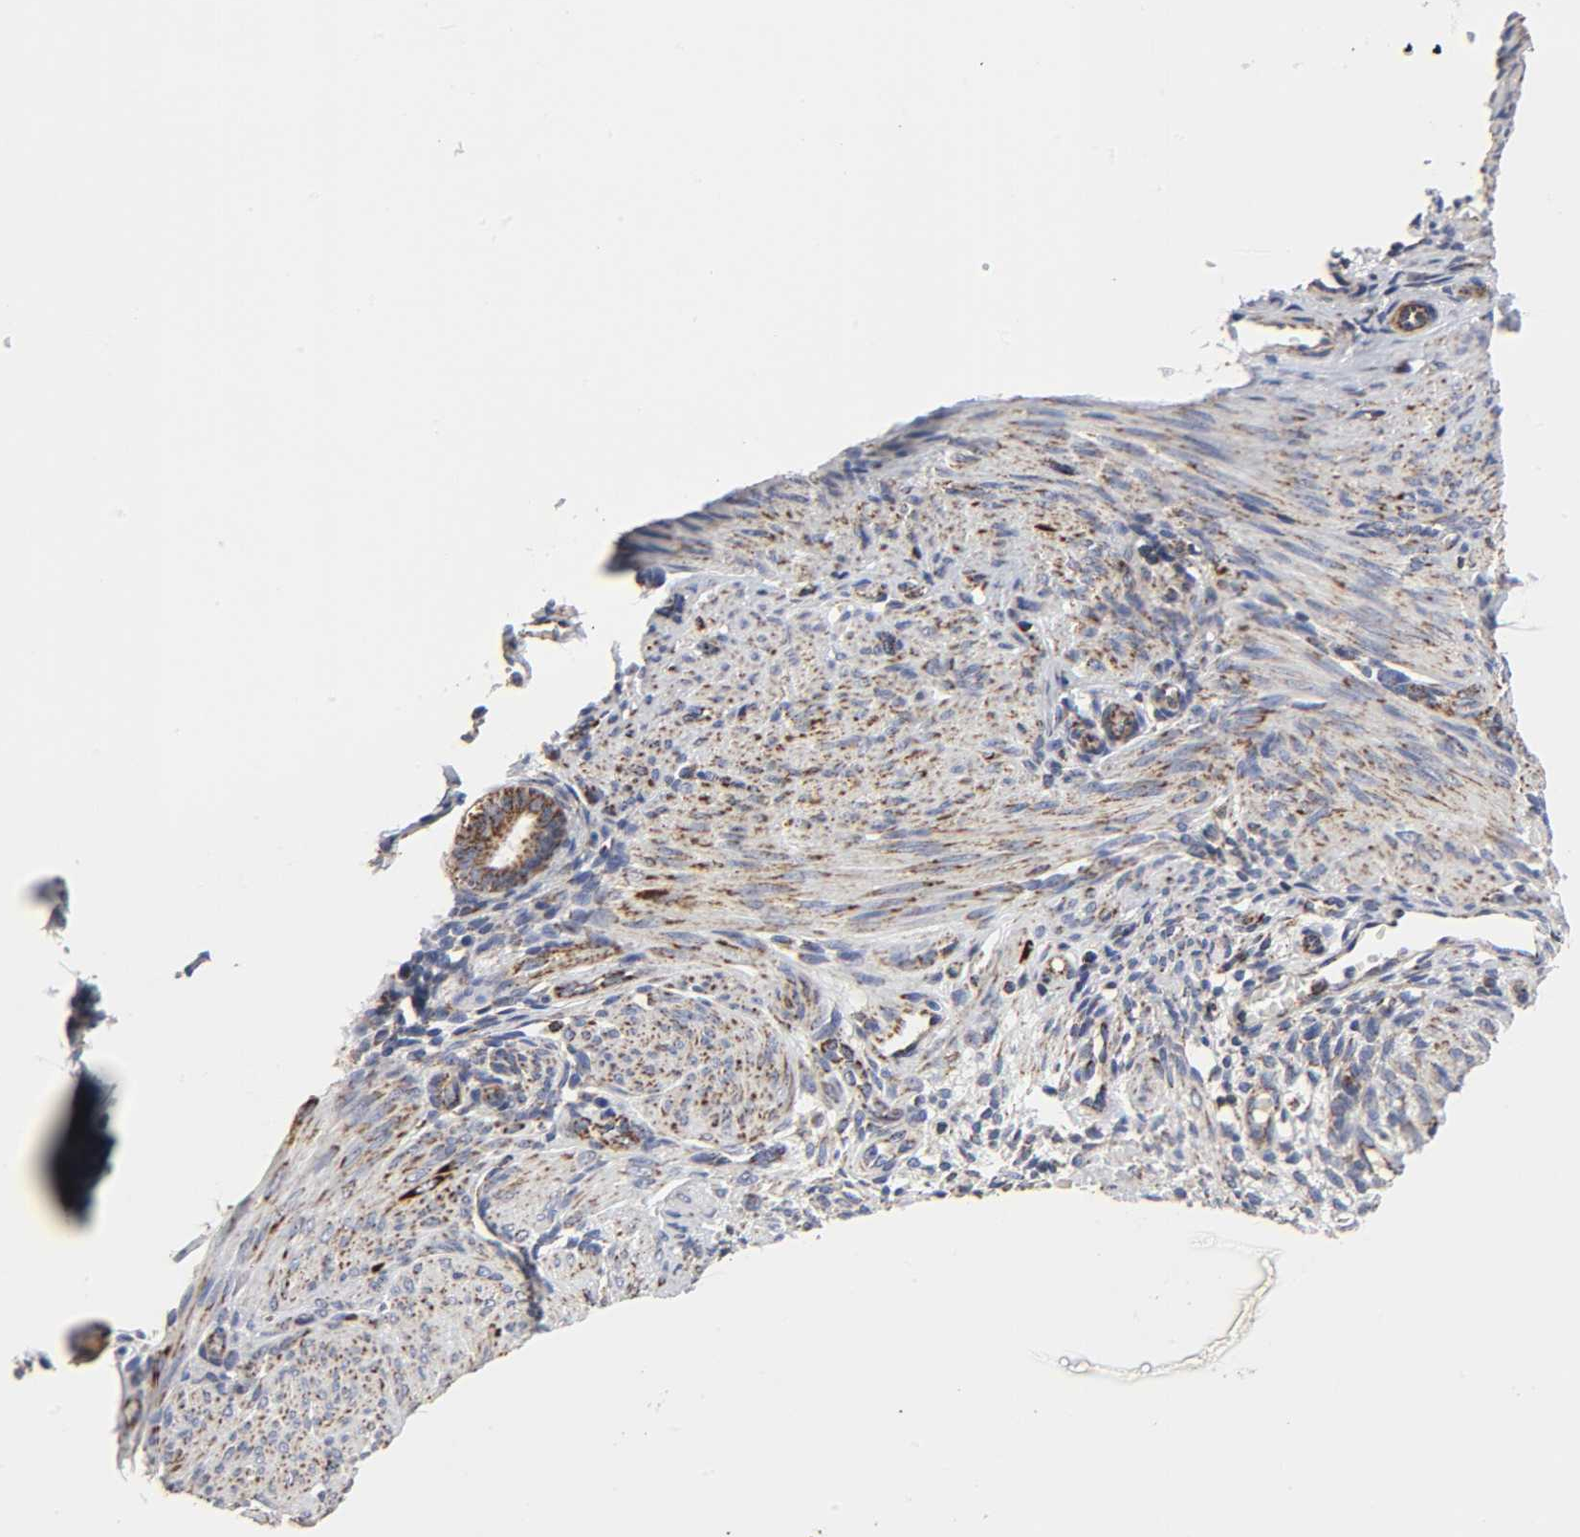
{"staining": {"intensity": "weak", "quantity": "25%-75%", "location": "cytoplasmic/membranous"}, "tissue": "endometrium", "cell_type": "Cells in endometrial stroma", "image_type": "normal", "snomed": [{"axis": "morphology", "description": "Normal tissue, NOS"}, {"axis": "topography", "description": "Endometrium"}], "caption": "Endometrium stained with immunohistochemistry displays weak cytoplasmic/membranous positivity in about 25%-75% of cells in endometrial stroma. The protein is shown in brown color, while the nuclei are stained blue.", "gene": "COX6B1", "patient": {"sex": "female", "age": 61}}